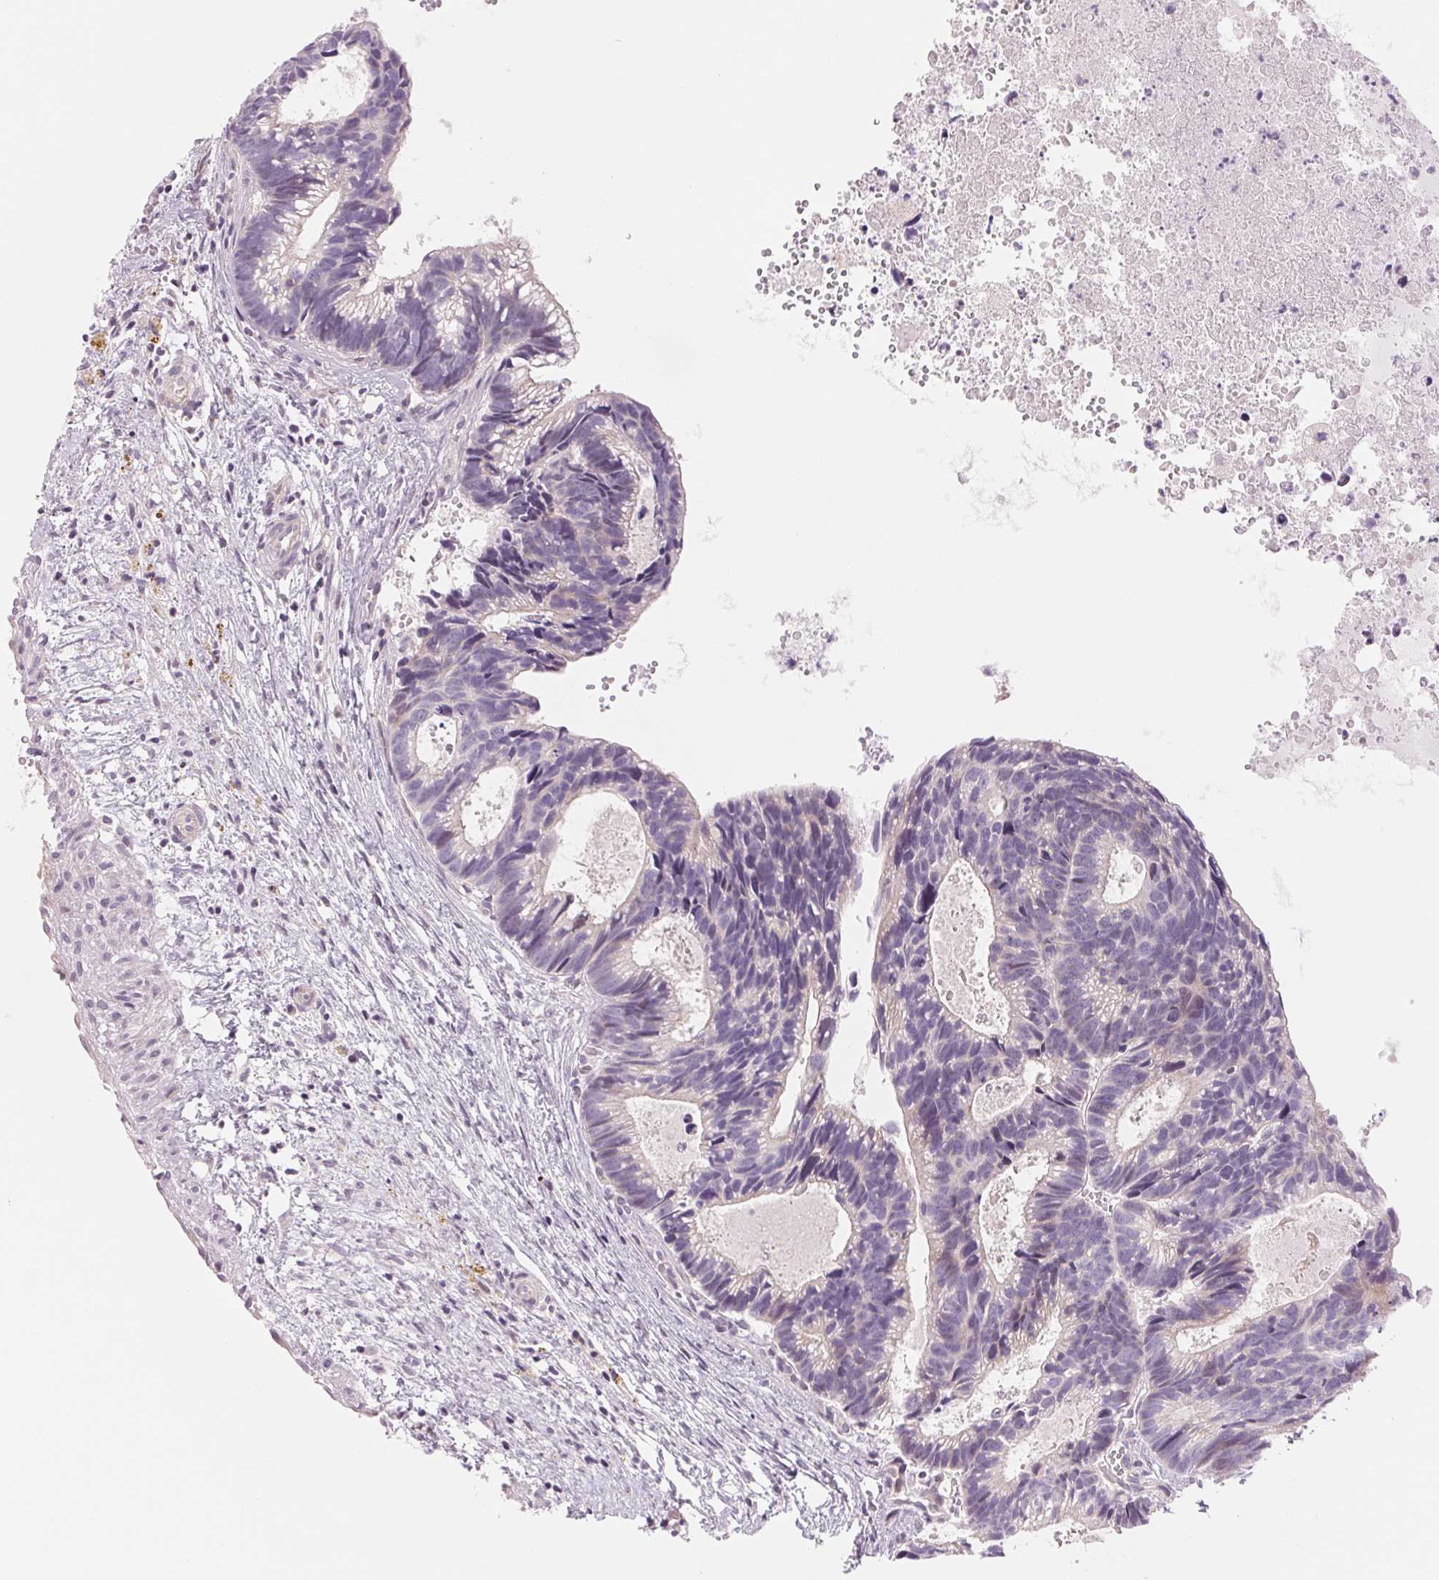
{"staining": {"intensity": "negative", "quantity": "none", "location": "none"}, "tissue": "head and neck cancer", "cell_type": "Tumor cells", "image_type": "cancer", "snomed": [{"axis": "morphology", "description": "Adenocarcinoma, NOS"}, {"axis": "topography", "description": "Head-Neck"}], "caption": "DAB (3,3'-diaminobenzidine) immunohistochemical staining of human adenocarcinoma (head and neck) exhibits no significant positivity in tumor cells. The staining is performed using DAB (3,3'-diaminobenzidine) brown chromogen with nuclei counter-stained in using hematoxylin.", "gene": "CCDC168", "patient": {"sex": "male", "age": 62}}